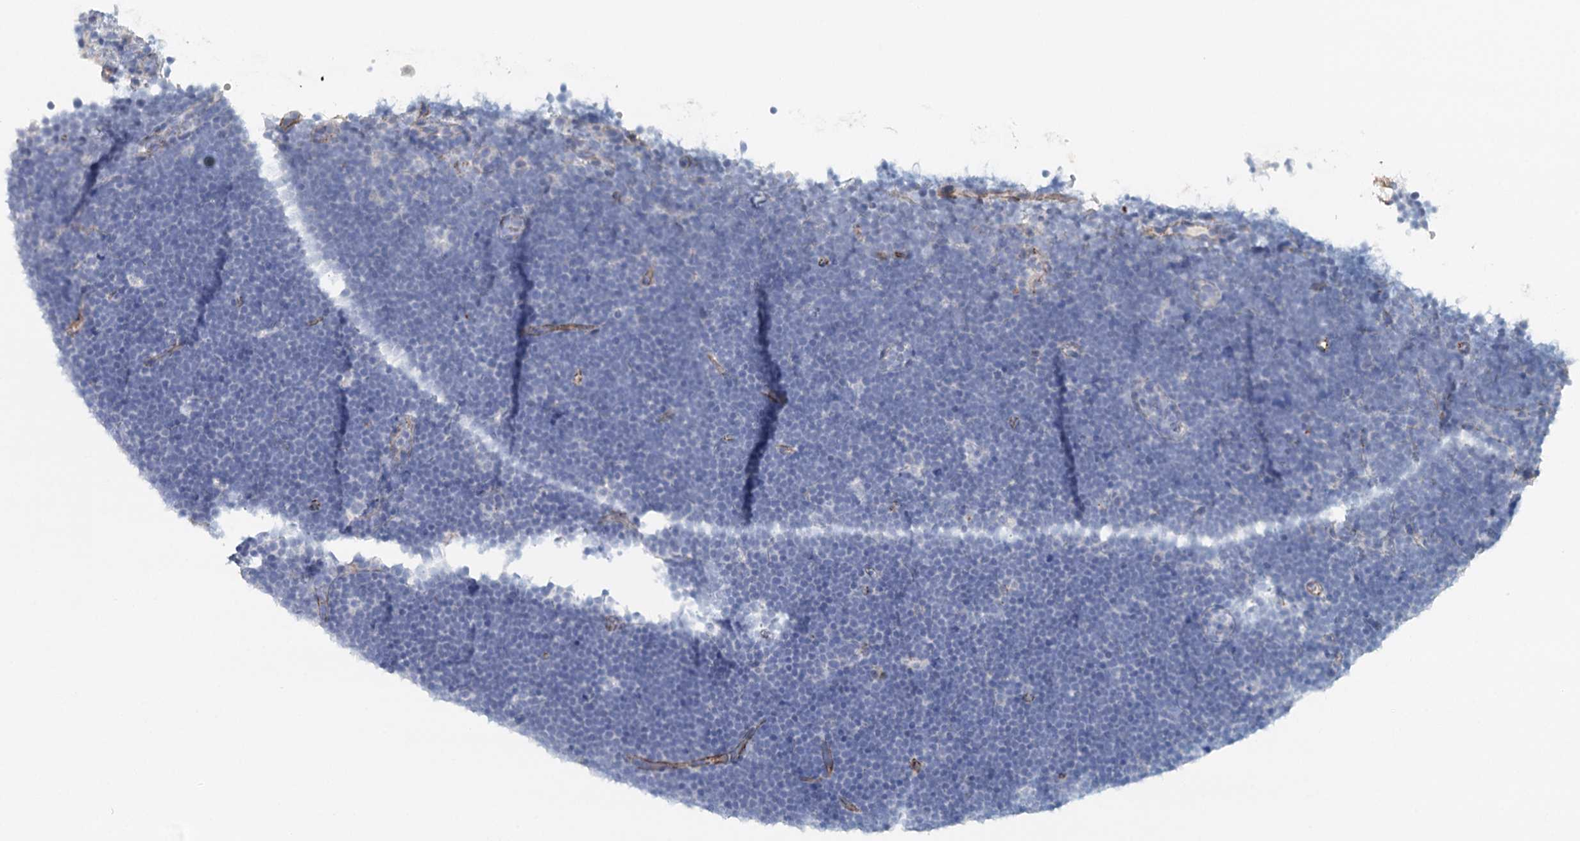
{"staining": {"intensity": "negative", "quantity": "none", "location": "none"}, "tissue": "lymphoma", "cell_type": "Tumor cells", "image_type": "cancer", "snomed": [{"axis": "morphology", "description": "Malignant lymphoma, non-Hodgkin's type, High grade"}, {"axis": "topography", "description": "Lymph node"}], "caption": "Immunohistochemistry (IHC) micrograph of neoplastic tissue: lymphoma stained with DAB demonstrates no significant protein expression in tumor cells.", "gene": "SYNPO", "patient": {"sex": "male", "age": 13}}